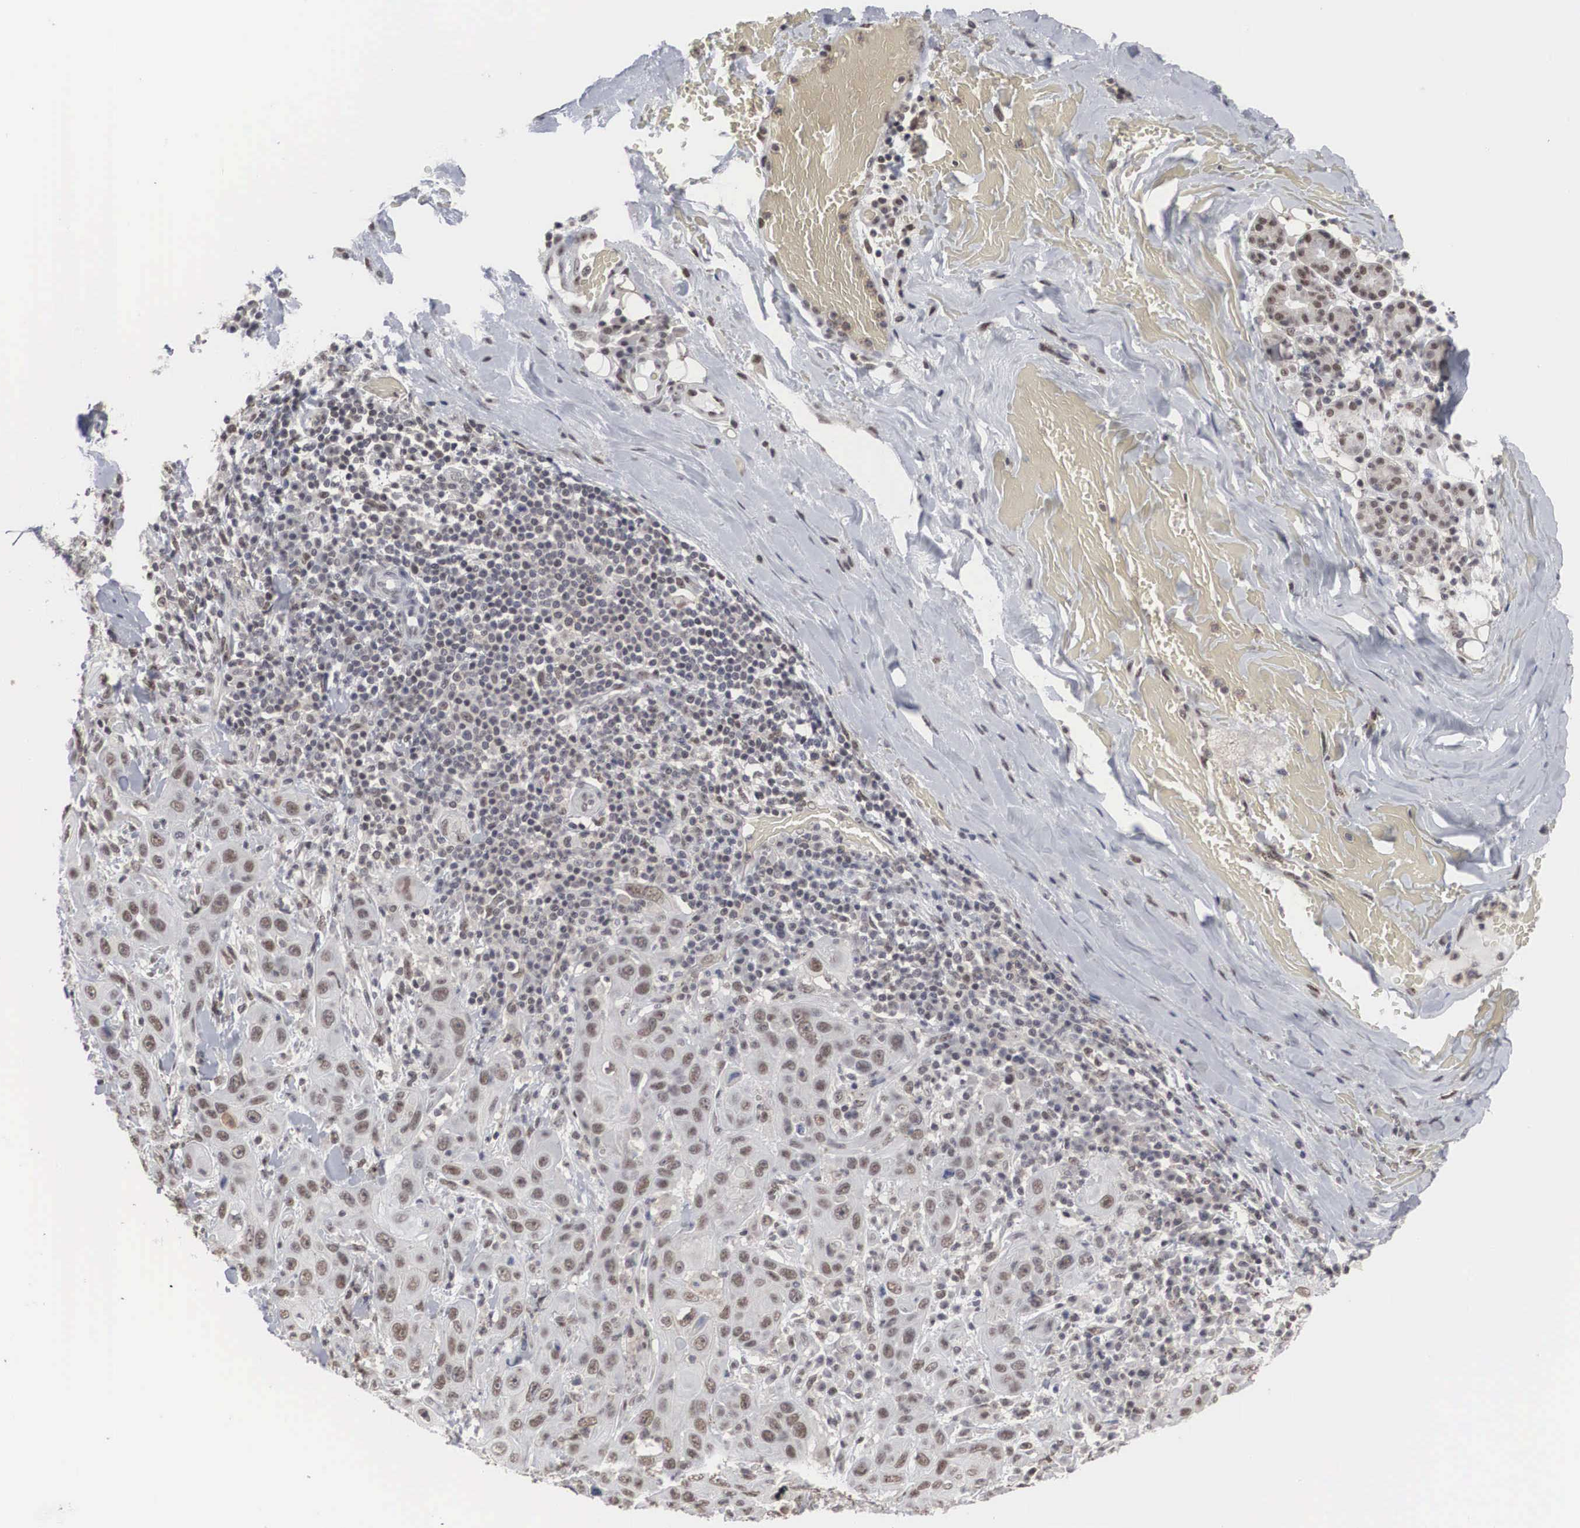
{"staining": {"intensity": "weak", "quantity": "25%-75%", "location": "nuclear"}, "tissue": "skin cancer", "cell_type": "Tumor cells", "image_type": "cancer", "snomed": [{"axis": "morphology", "description": "Squamous cell carcinoma, NOS"}, {"axis": "topography", "description": "Skin"}], "caption": "Human skin cancer (squamous cell carcinoma) stained with a protein marker reveals weak staining in tumor cells.", "gene": "AUTS2", "patient": {"sex": "male", "age": 84}}